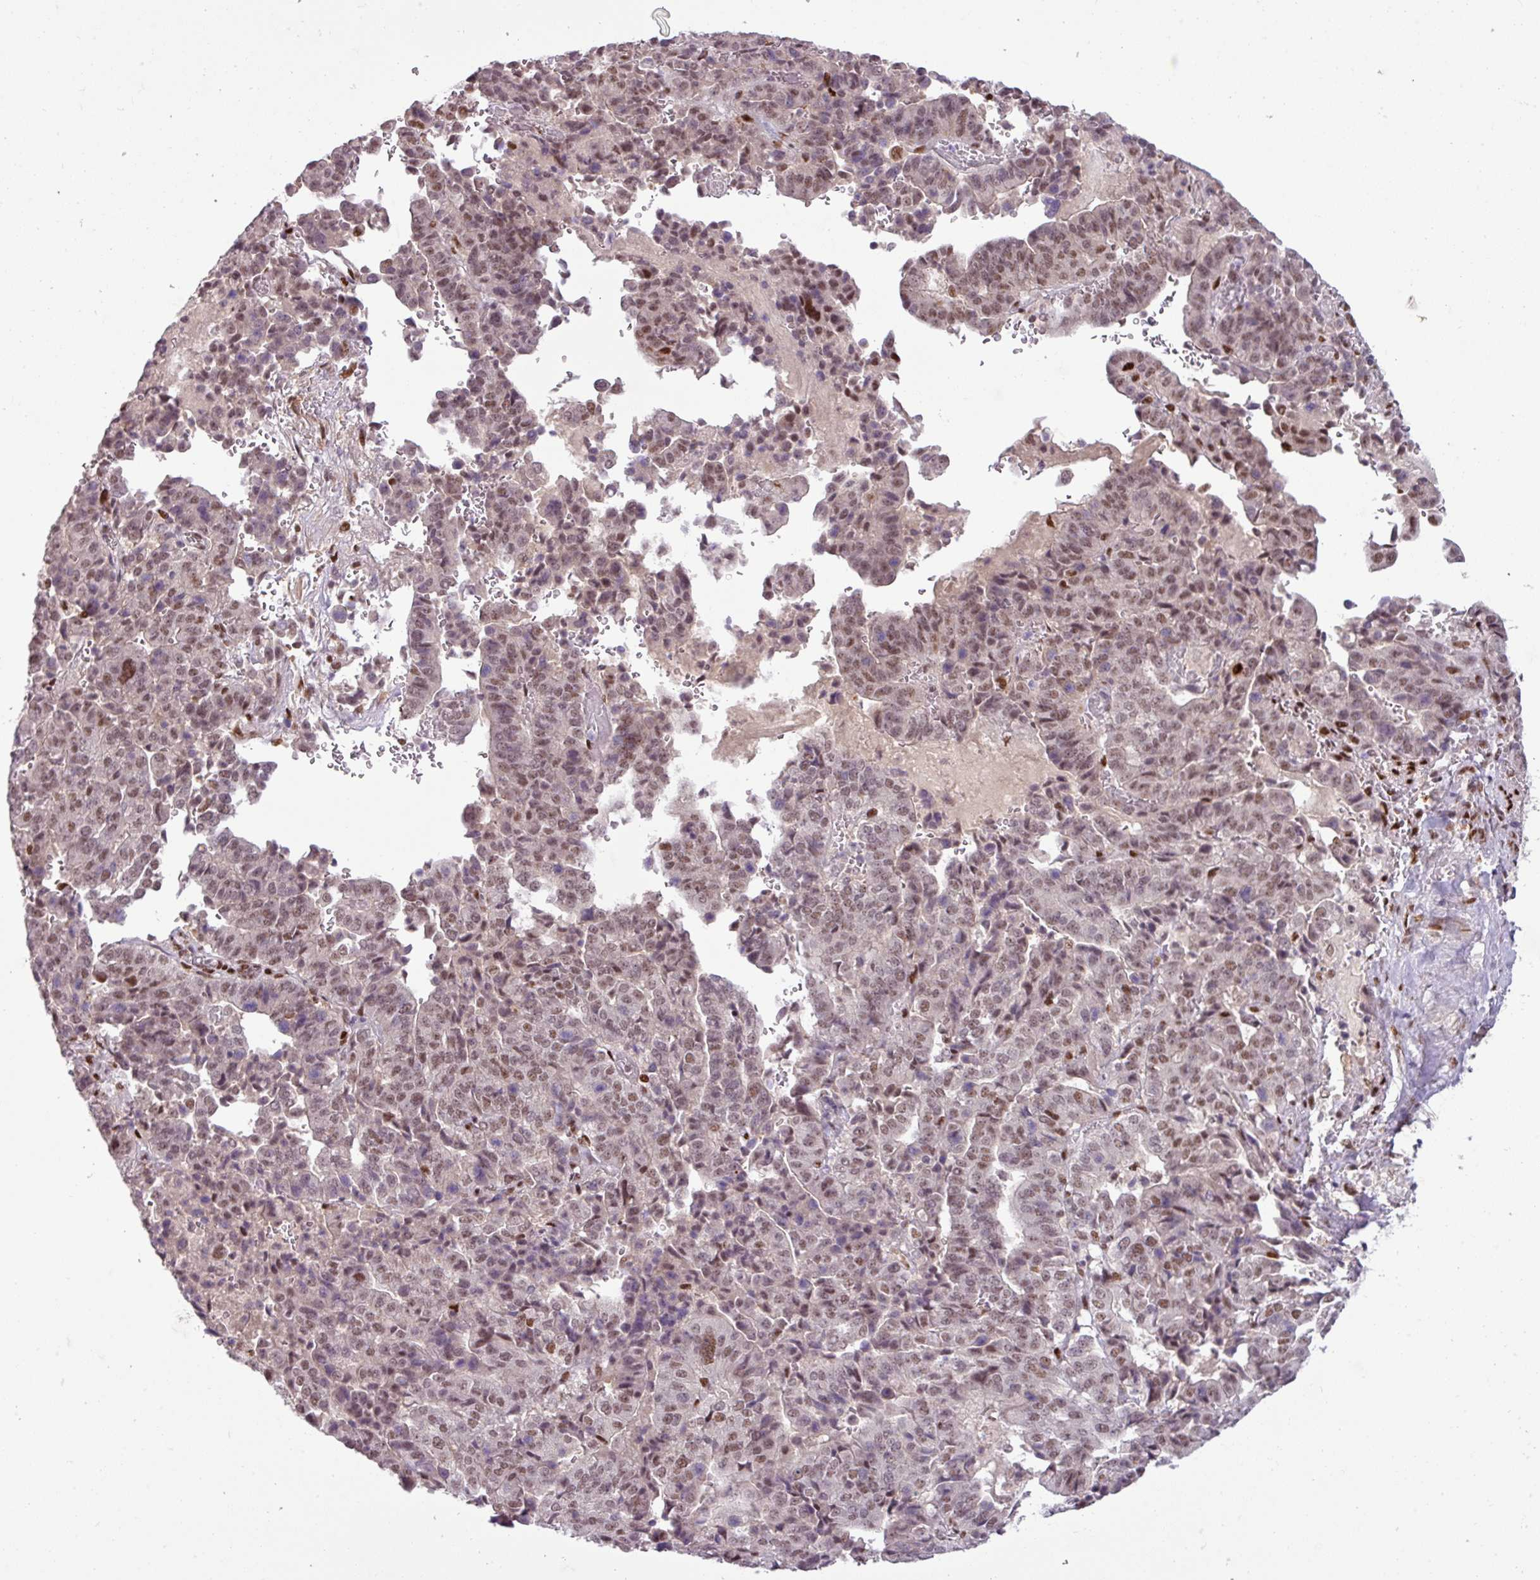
{"staining": {"intensity": "moderate", "quantity": ">75%", "location": "nuclear"}, "tissue": "stomach cancer", "cell_type": "Tumor cells", "image_type": "cancer", "snomed": [{"axis": "morphology", "description": "Adenocarcinoma, NOS"}, {"axis": "topography", "description": "Stomach"}], "caption": "Human stomach cancer stained with a protein marker displays moderate staining in tumor cells.", "gene": "IRF2BPL", "patient": {"sex": "male", "age": 48}}